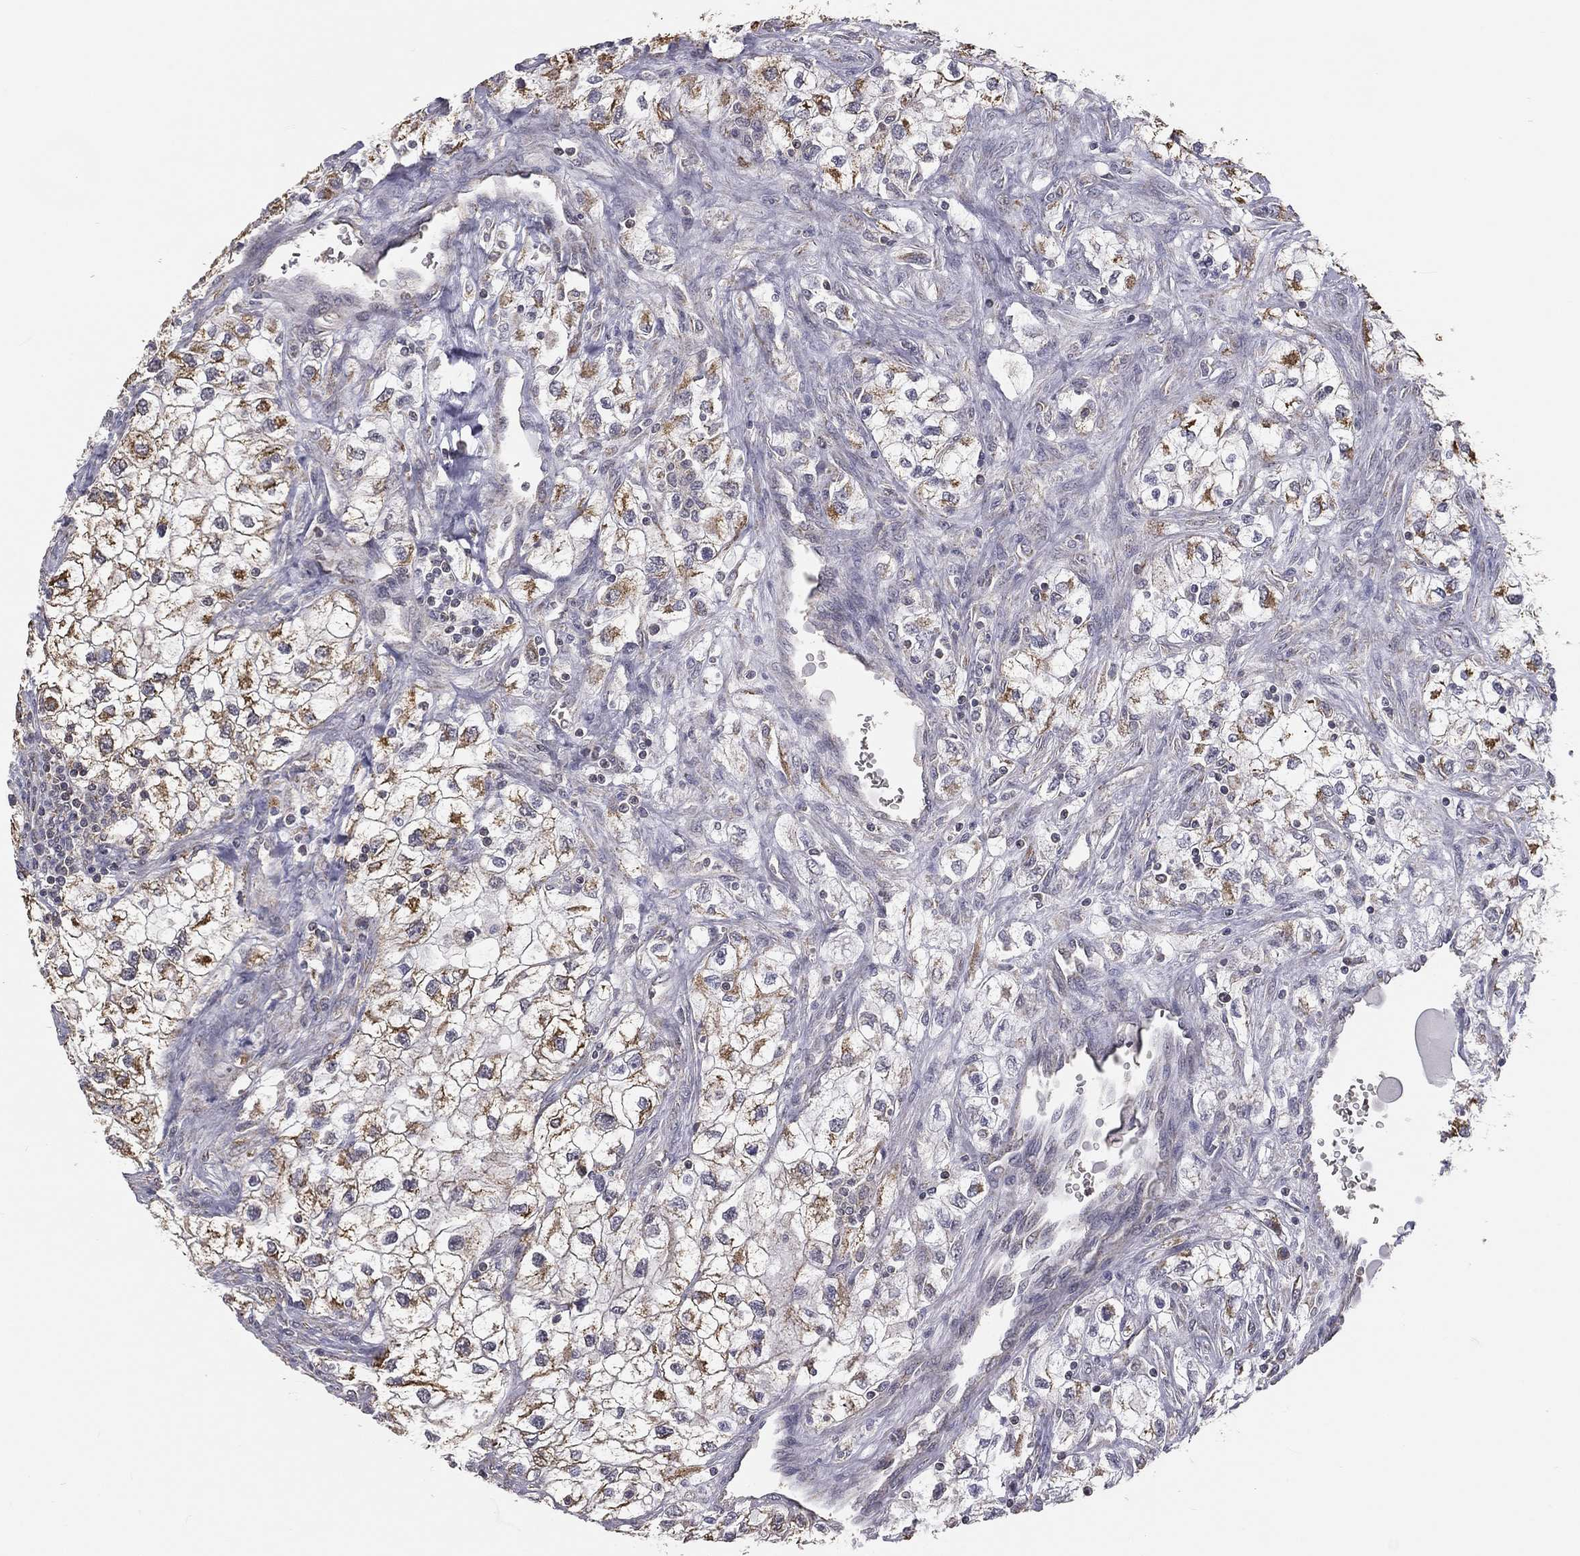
{"staining": {"intensity": "strong", "quantity": "<25%", "location": "cytoplasmic/membranous"}, "tissue": "renal cancer", "cell_type": "Tumor cells", "image_type": "cancer", "snomed": [{"axis": "morphology", "description": "Adenocarcinoma, NOS"}, {"axis": "topography", "description": "Kidney"}], "caption": "IHC histopathology image of neoplastic tissue: adenocarcinoma (renal) stained using immunohistochemistry shows medium levels of strong protein expression localized specifically in the cytoplasmic/membranous of tumor cells, appearing as a cytoplasmic/membranous brown color.", "gene": "MRPL46", "patient": {"sex": "male", "age": 59}}